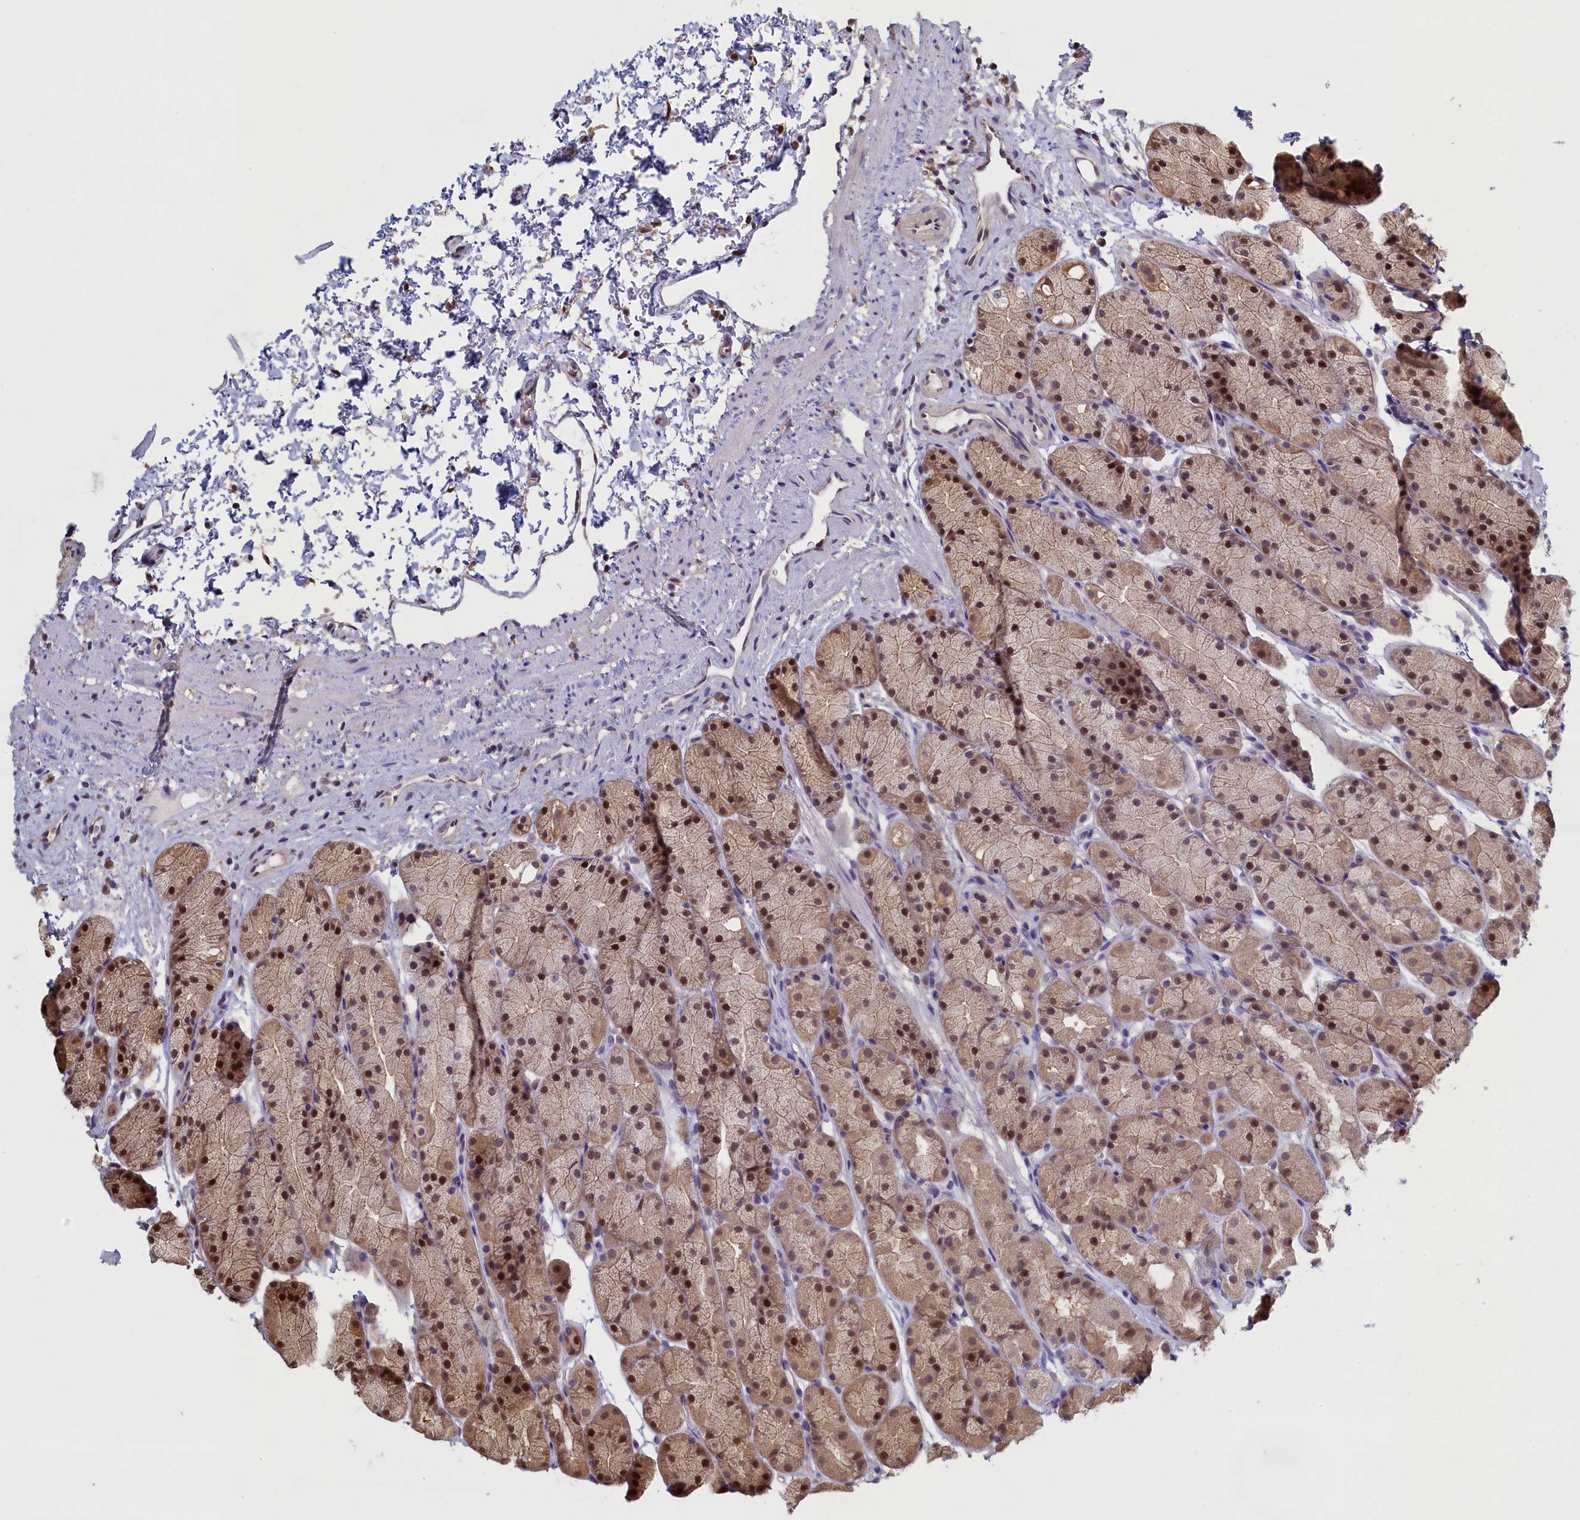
{"staining": {"intensity": "moderate", "quantity": ">75%", "location": "cytoplasmic/membranous,nuclear"}, "tissue": "stomach", "cell_type": "Glandular cells", "image_type": "normal", "snomed": [{"axis": "morphology", "description": "Normal tissue, NOS"}, {"axis": "topography", "description": "Stomach, upper"}, {"axis": "topography", "description": "Stomach"}], "caption": "The image shows staining of unremarkable stomach, revealing moderate cytoplasmic/membranous,nuclear protein expression (brown color) within glandular cells. (DAB IHC with brightfield microscopy, high magnification).", "gene": "UCHL3", "patient": {"sex": "male", "age": 47}}